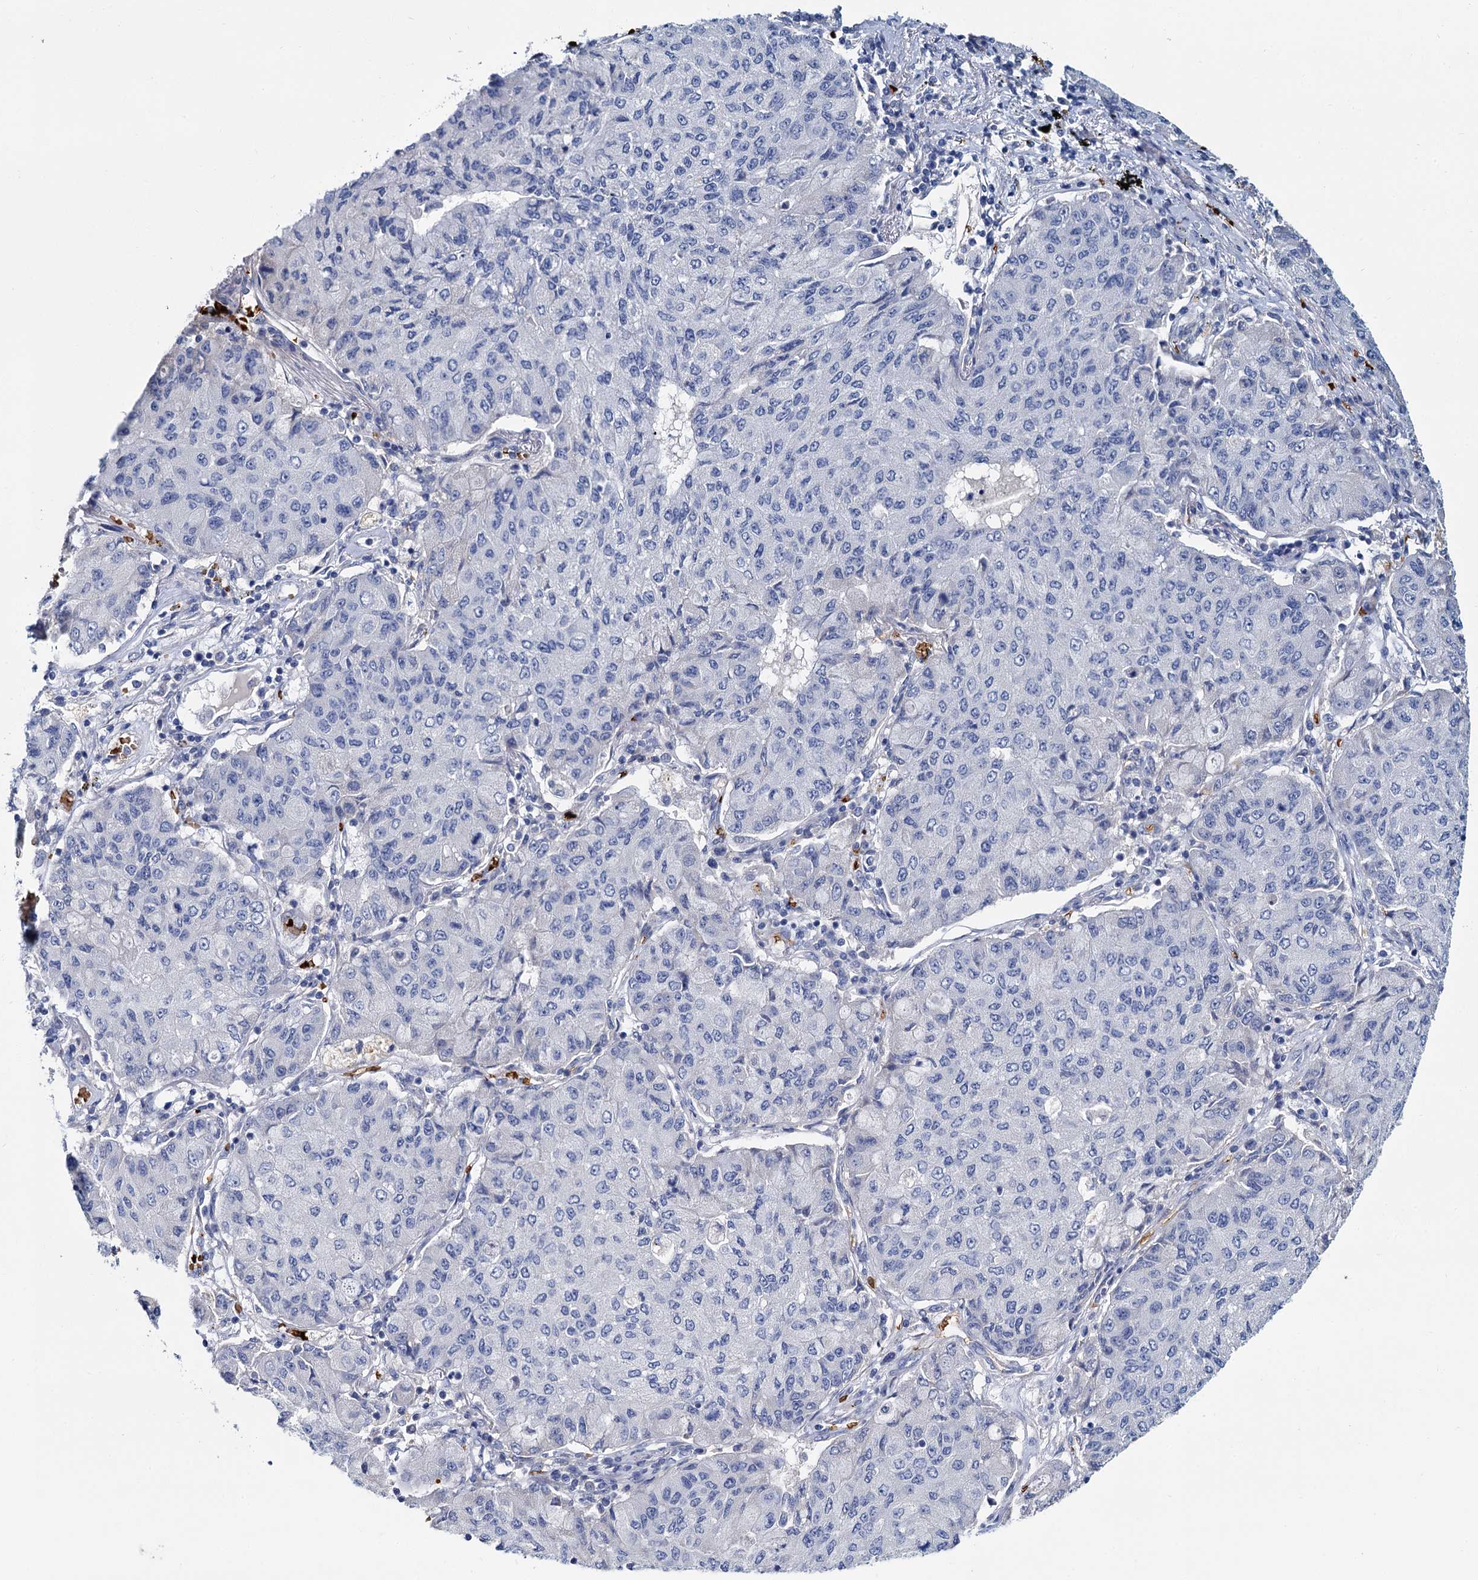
{"staining": {"intensity": "negative", "quantity": "none", "location": "none"}, "tissue": "lung cancer", "cell_type": "Tumor cells", "image_type": "cancer", "snomed": [{"axis": "morphology", "description": "Squamous cell carcinoma, NOS"}, {"axis": "topography", "description": "Lung"}], "caption": "Tumor cells are negative for protein expression in human squamous cell carcinoma (lung).", "gene": "ATG2A", "patient": {"sex": "male", "age": 74}}